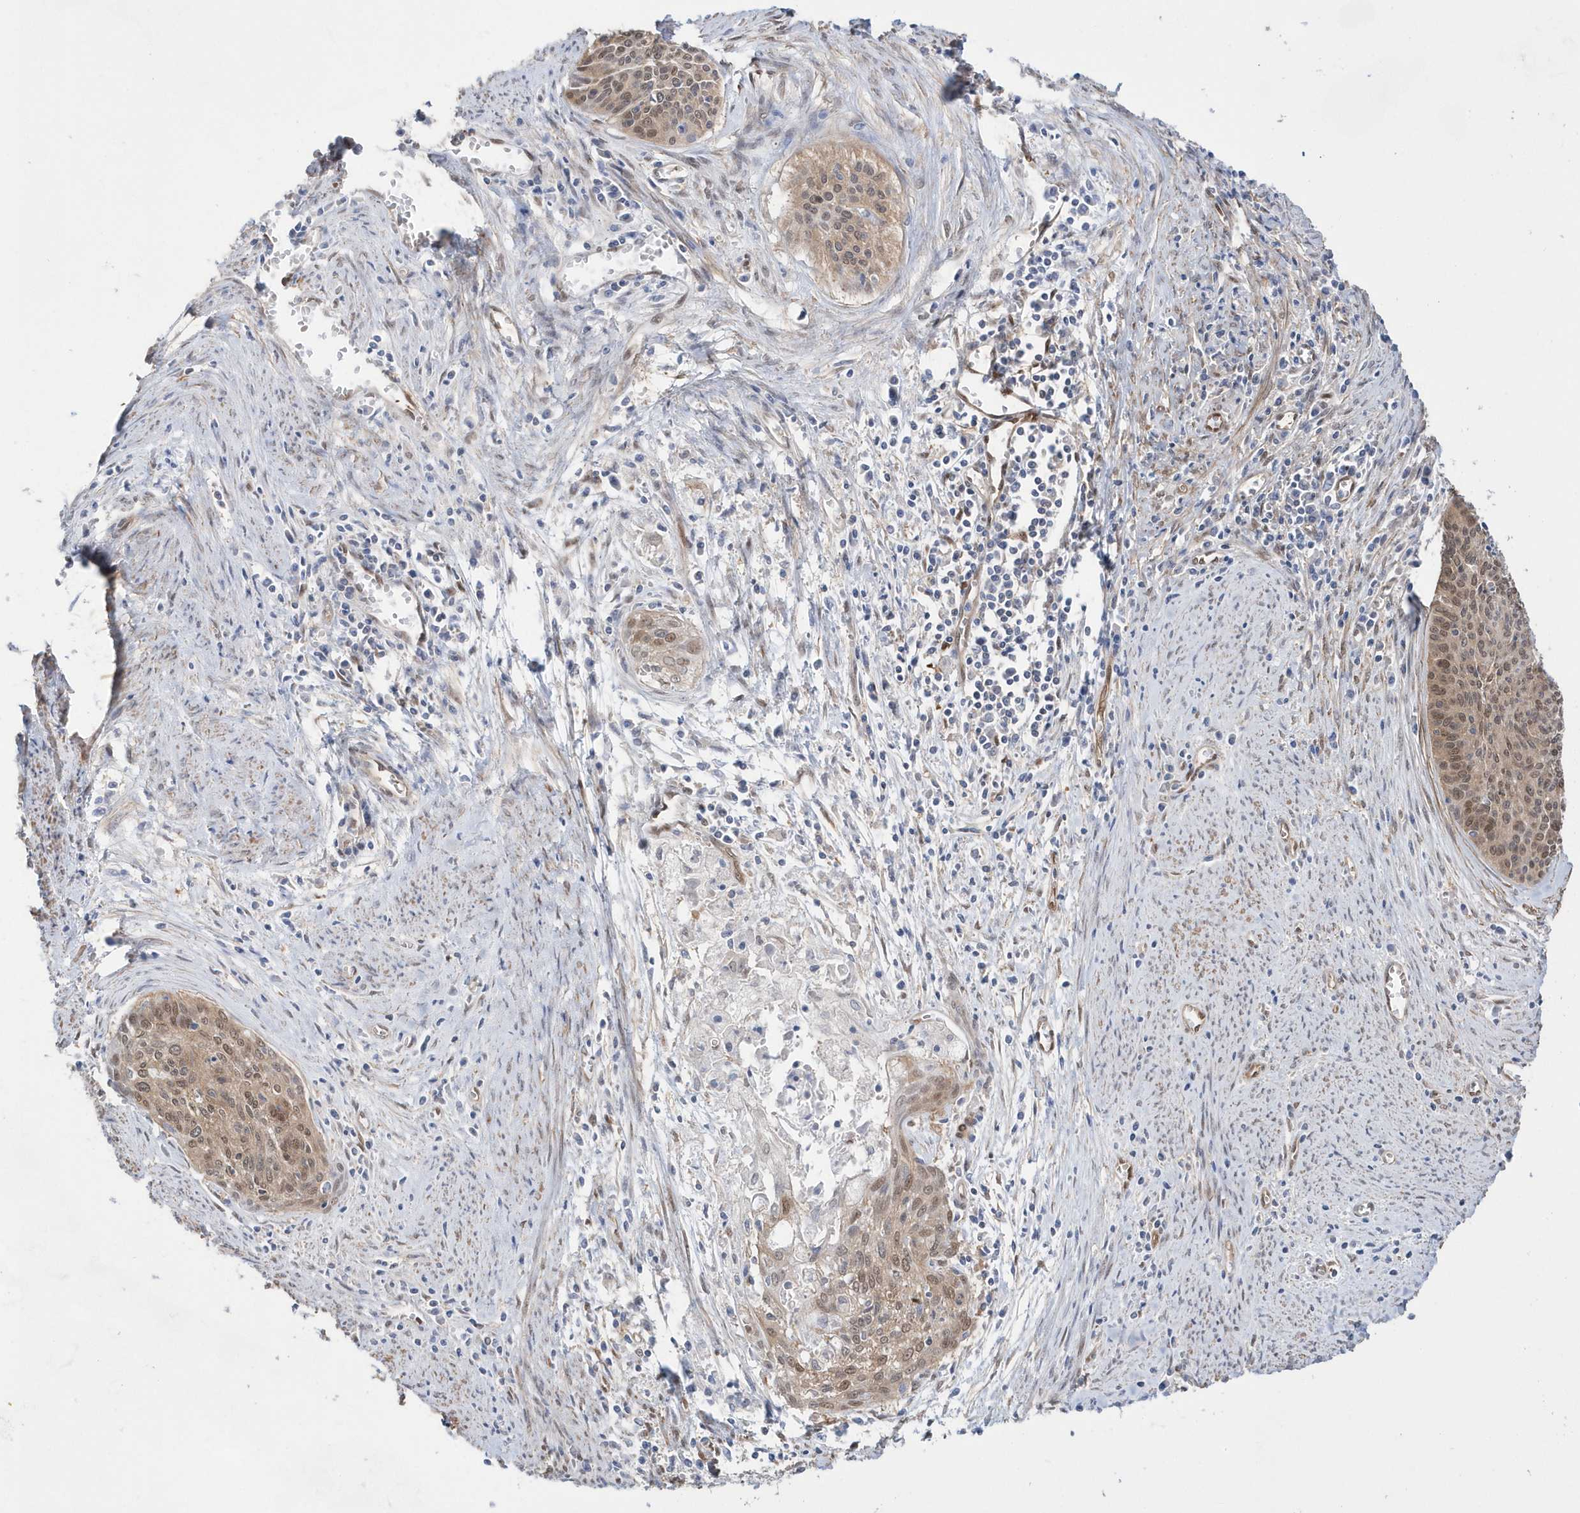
{"staining": {"intensity": "moderate", "quantity": "25%-75%", "location": "nuclear"}, "tissue": "cervical cancer", "cell_type": "Tumor cells", "image_type": "cancer", "snomed": [{"axis": "morphology", "description": "Squamous cell carcinoma, NOS"}, {"axis": "topography", "description": "Cervix"}], "caption": "A micrograph showing moderate nuclear positivity in about 25%-75% of tumor cells in cervical cancer (squamous cell carcinoma), as visualized by brown immunohistochemical staining.", "gene": "BDH2", "patient": {"sex": "female", "age": 55}}